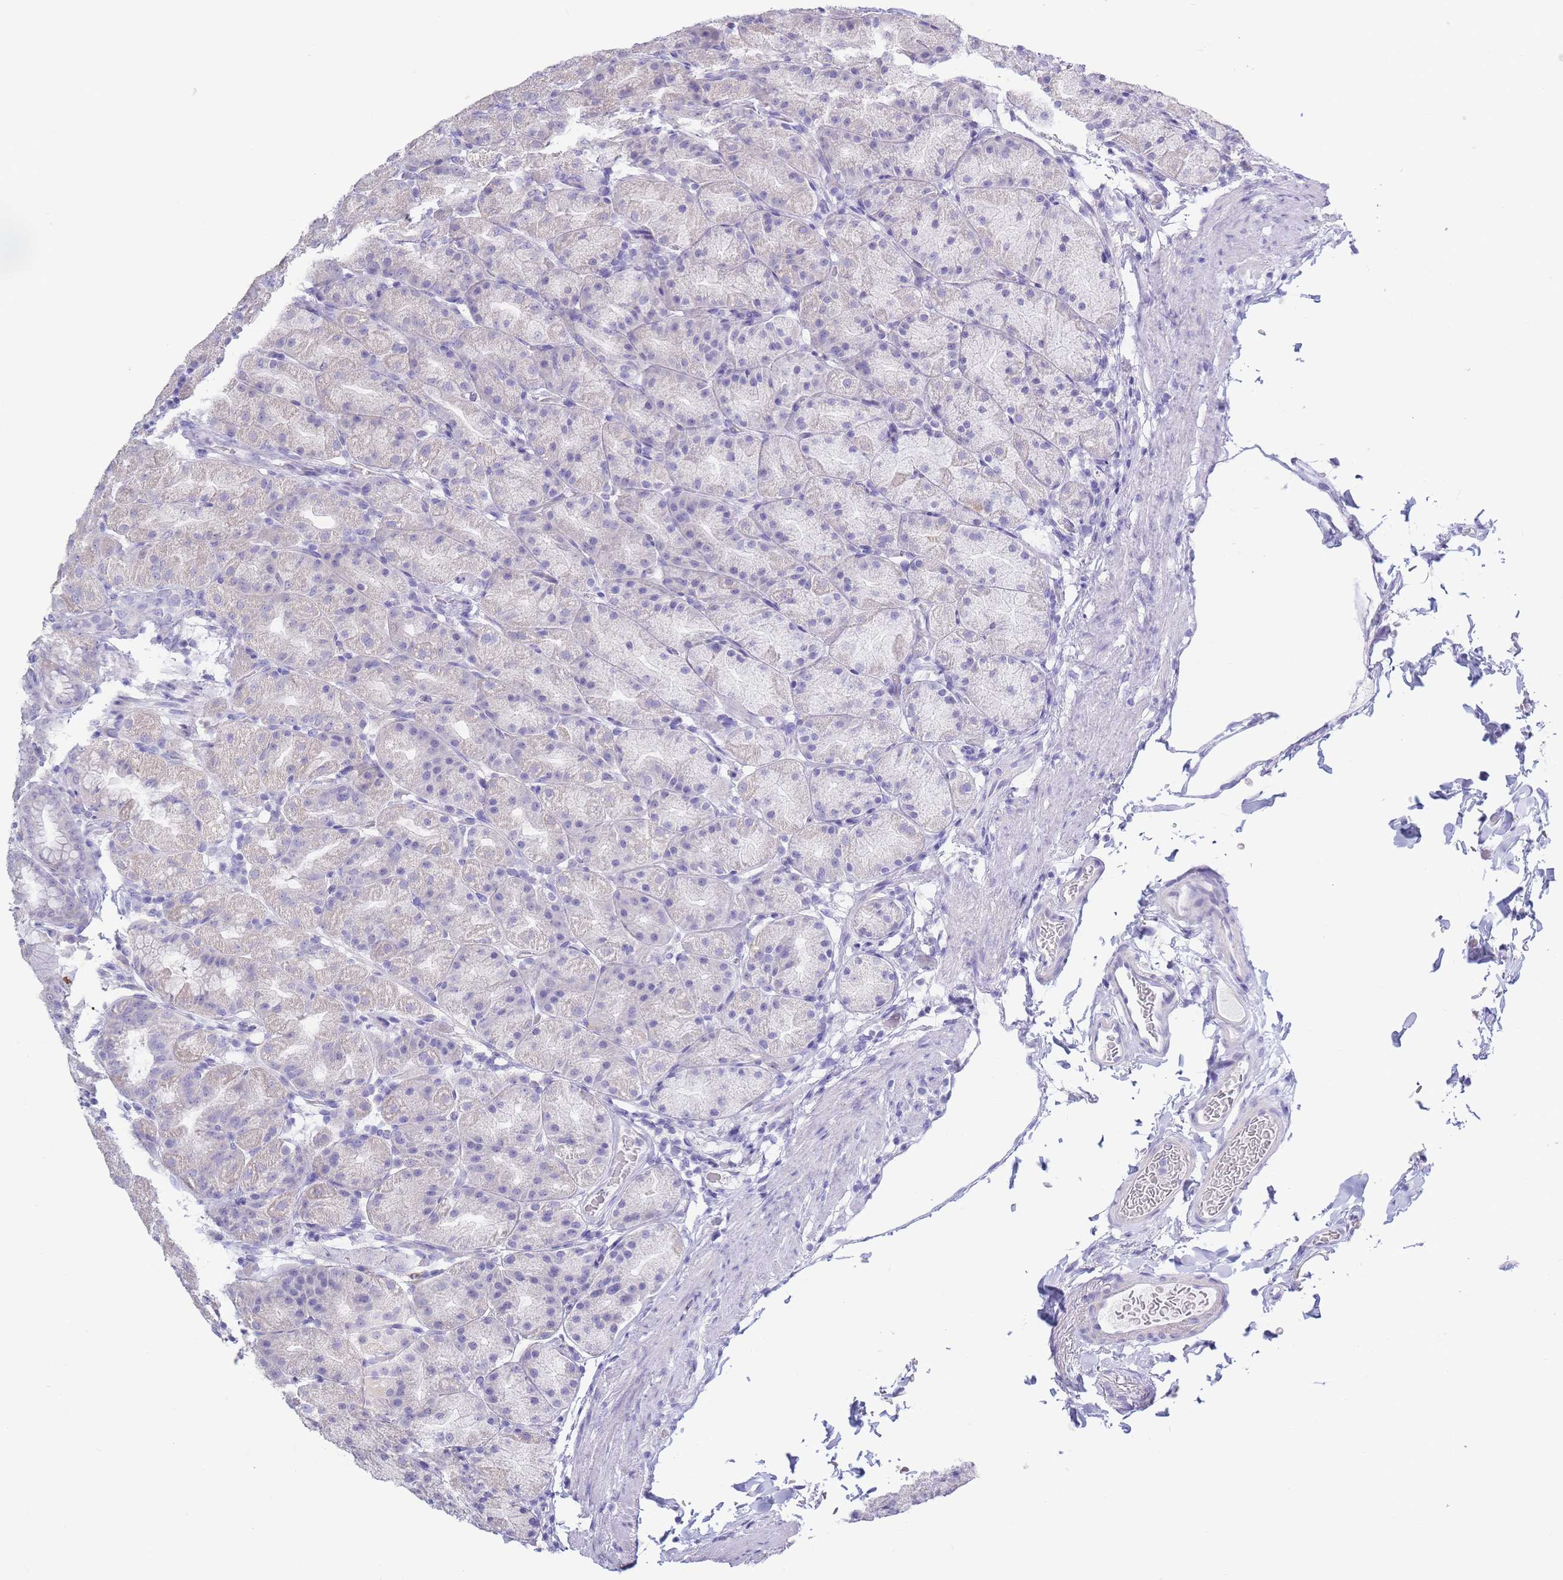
{"staining": {"intensity": "negative", "quantity": "none", "location": "none"}, "tissue": "stomach", "cell_type": "Glandular cells", "image_type": "normal", "snomed": [{"axis": "morphology", "description": "Normal tissue, NOS"}, {"axis": "topography", "description": "Stomach, upper"}, {"axis": "topography", "description": "Stomach"}], "caption": "High power microscopy image of an IHC micrograph of benign stomach, revealing no significant staining in glandular cells.", "gene": "CD37", "patient": {"sex": "male", "age": 68}}